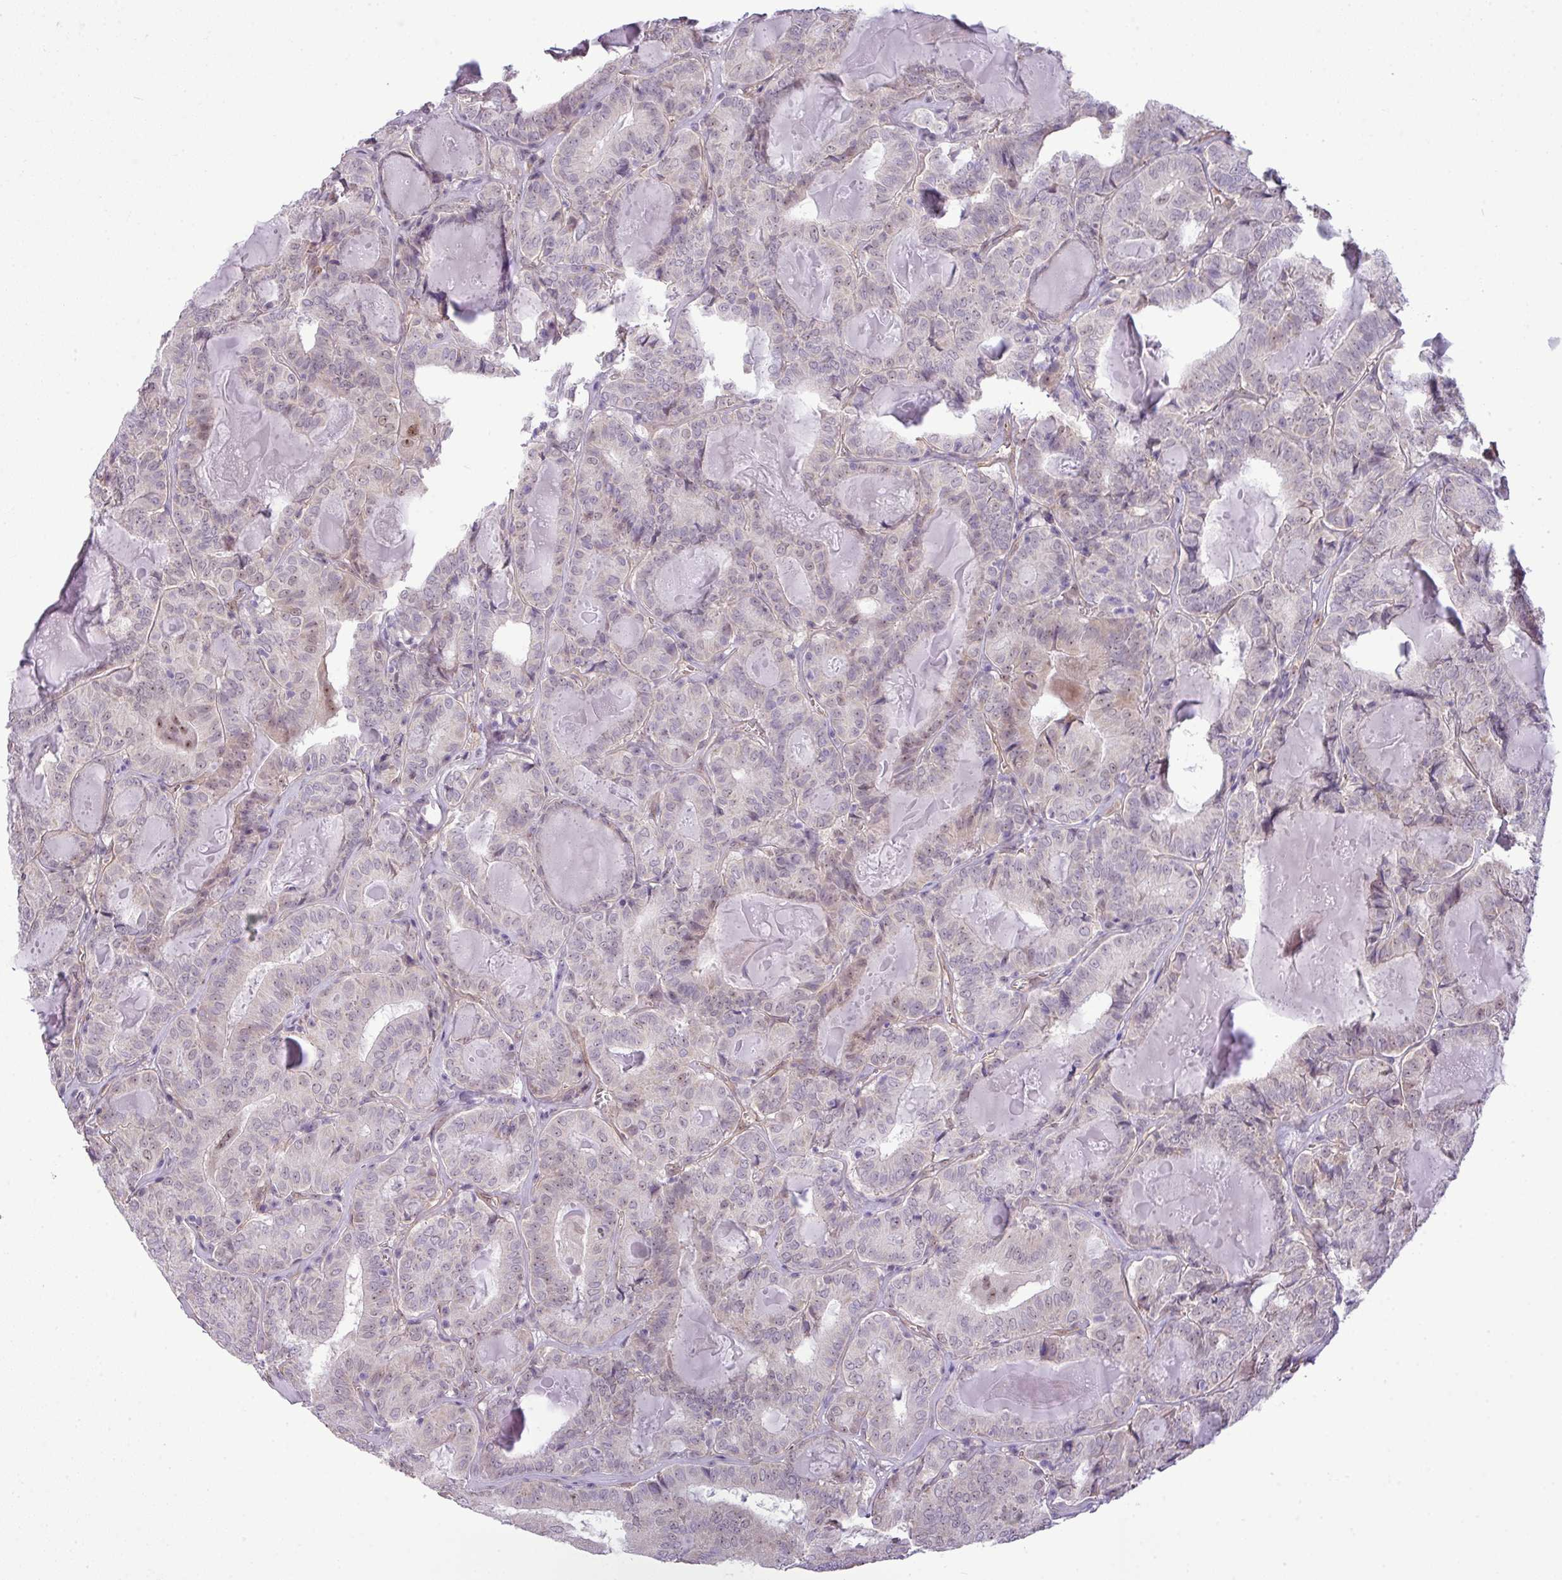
{"staining": {"intensity": "negative", "quantity": "none", "location": "none"}, "tissue": "thyroid cancer", "cell_type": "Tumor cells", "image_type": "cancer", "snomed": [{"axis": "morphology", "description": "Papillary adenocarcinoma, NOS"}, {"axis": "topography", "description": "Thyroid gland"}], "caption": "Papillary adenocarcinoma (thyroid) was stained to show a protein in brown. There is no significant staining in tumor cells. The staining is performed using DAB (3,3'-diaminobenzidine) brown chromogen with nuclei counter-stained in using hematoxylin.", "gene": "MAK16", "patient": {"sex": "female", "age": 72}}